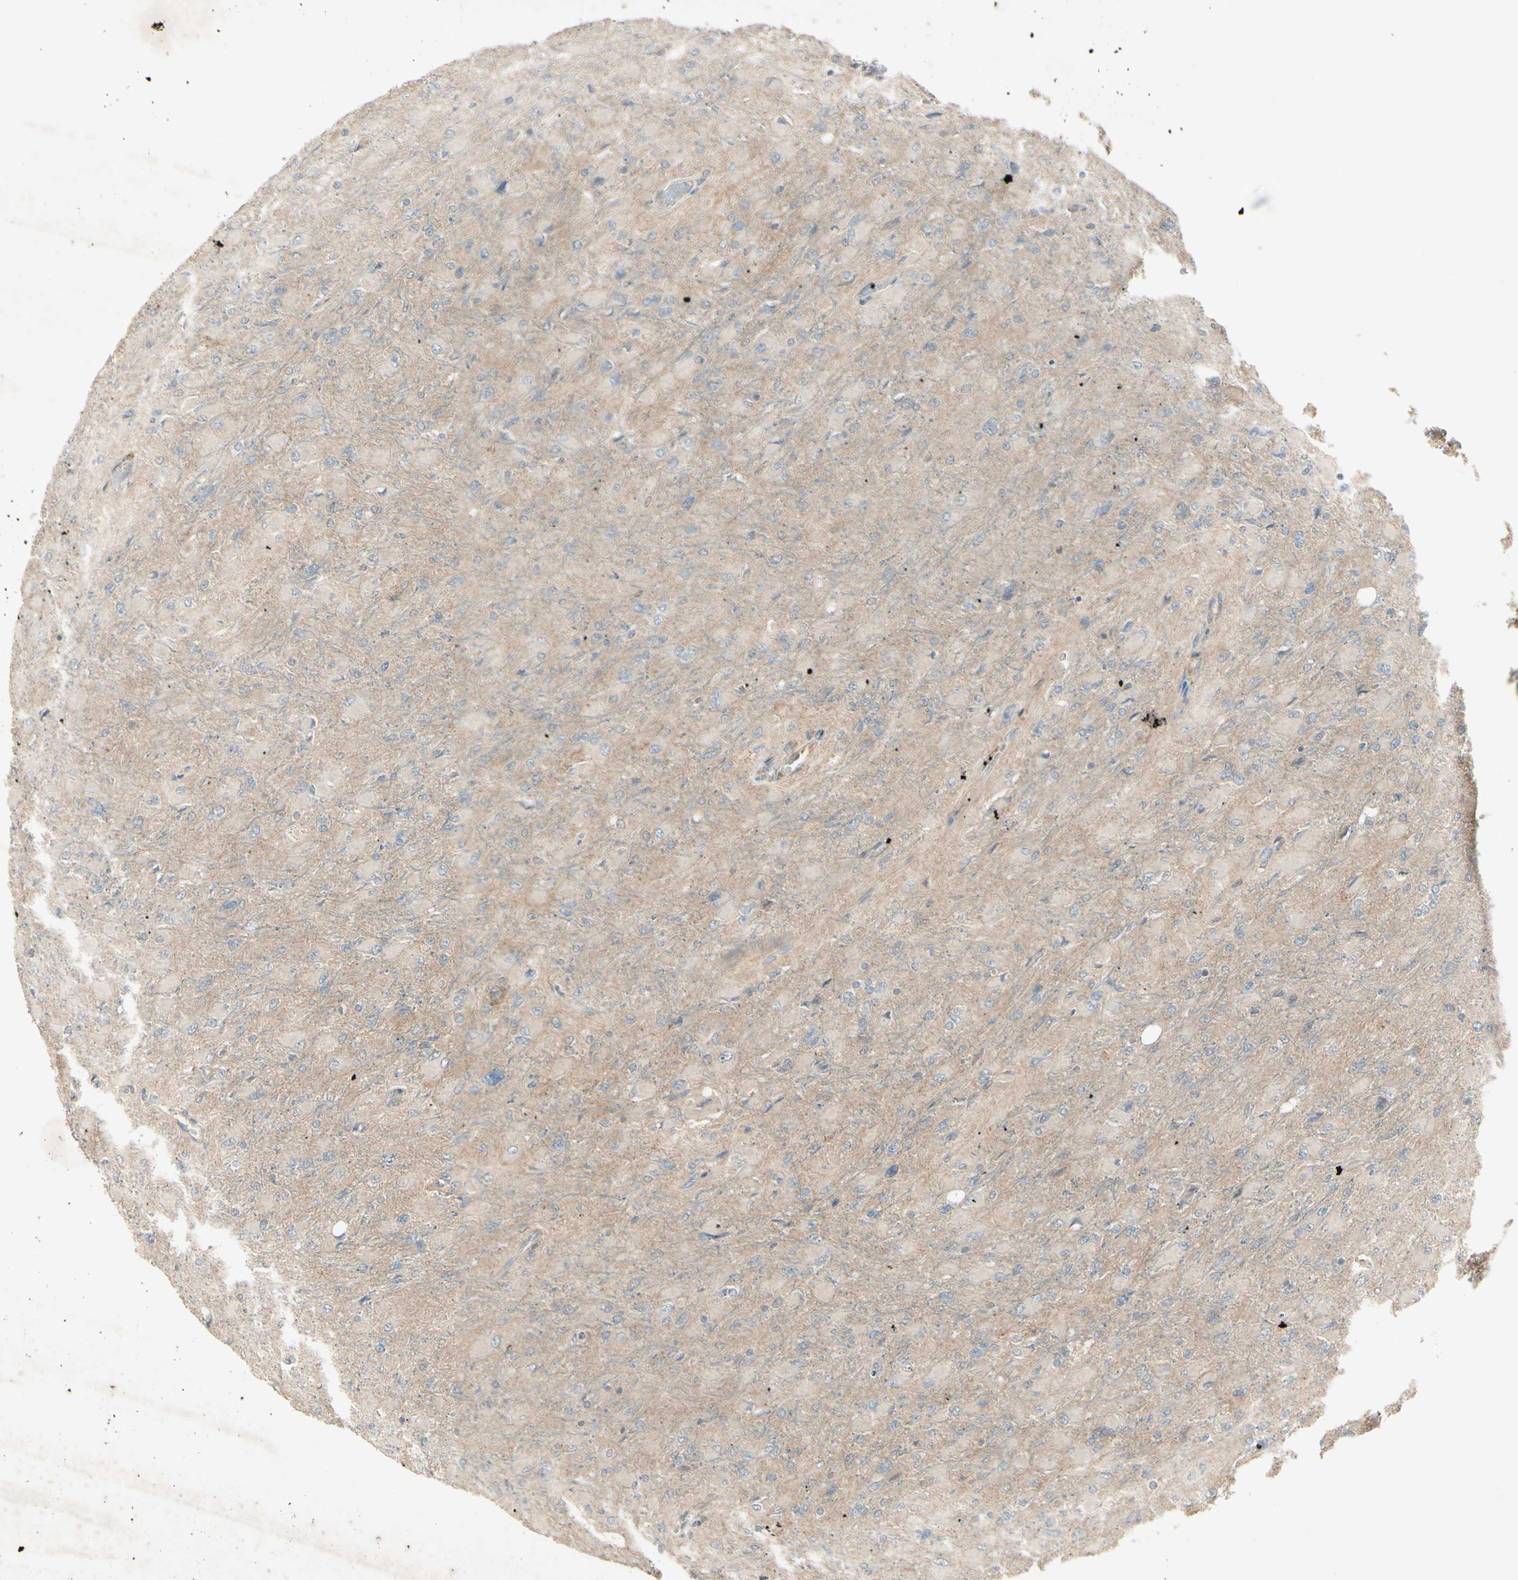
{"staining": {"intensity": "weak", "quantity": ">75%", "location": "cytoplasmic/membranous"}, "tissue": "glioma", "cell_type": "Tumor cells", "image_type": "cancer", "snomed": [{"axis": "morphology", "description": "Glioma, malignant, High grade"}, {"axis": "topography", "description": "Cerebral cortex"}], "caption": "Immunohistochemistry of malignant glioma (high-grade) shows low levels of weak cytoplasmic/membranous staining in approximately >75% of tumor cells.", "gene": "FHDC1", "patient": {"sex": "female", "age": 36}}